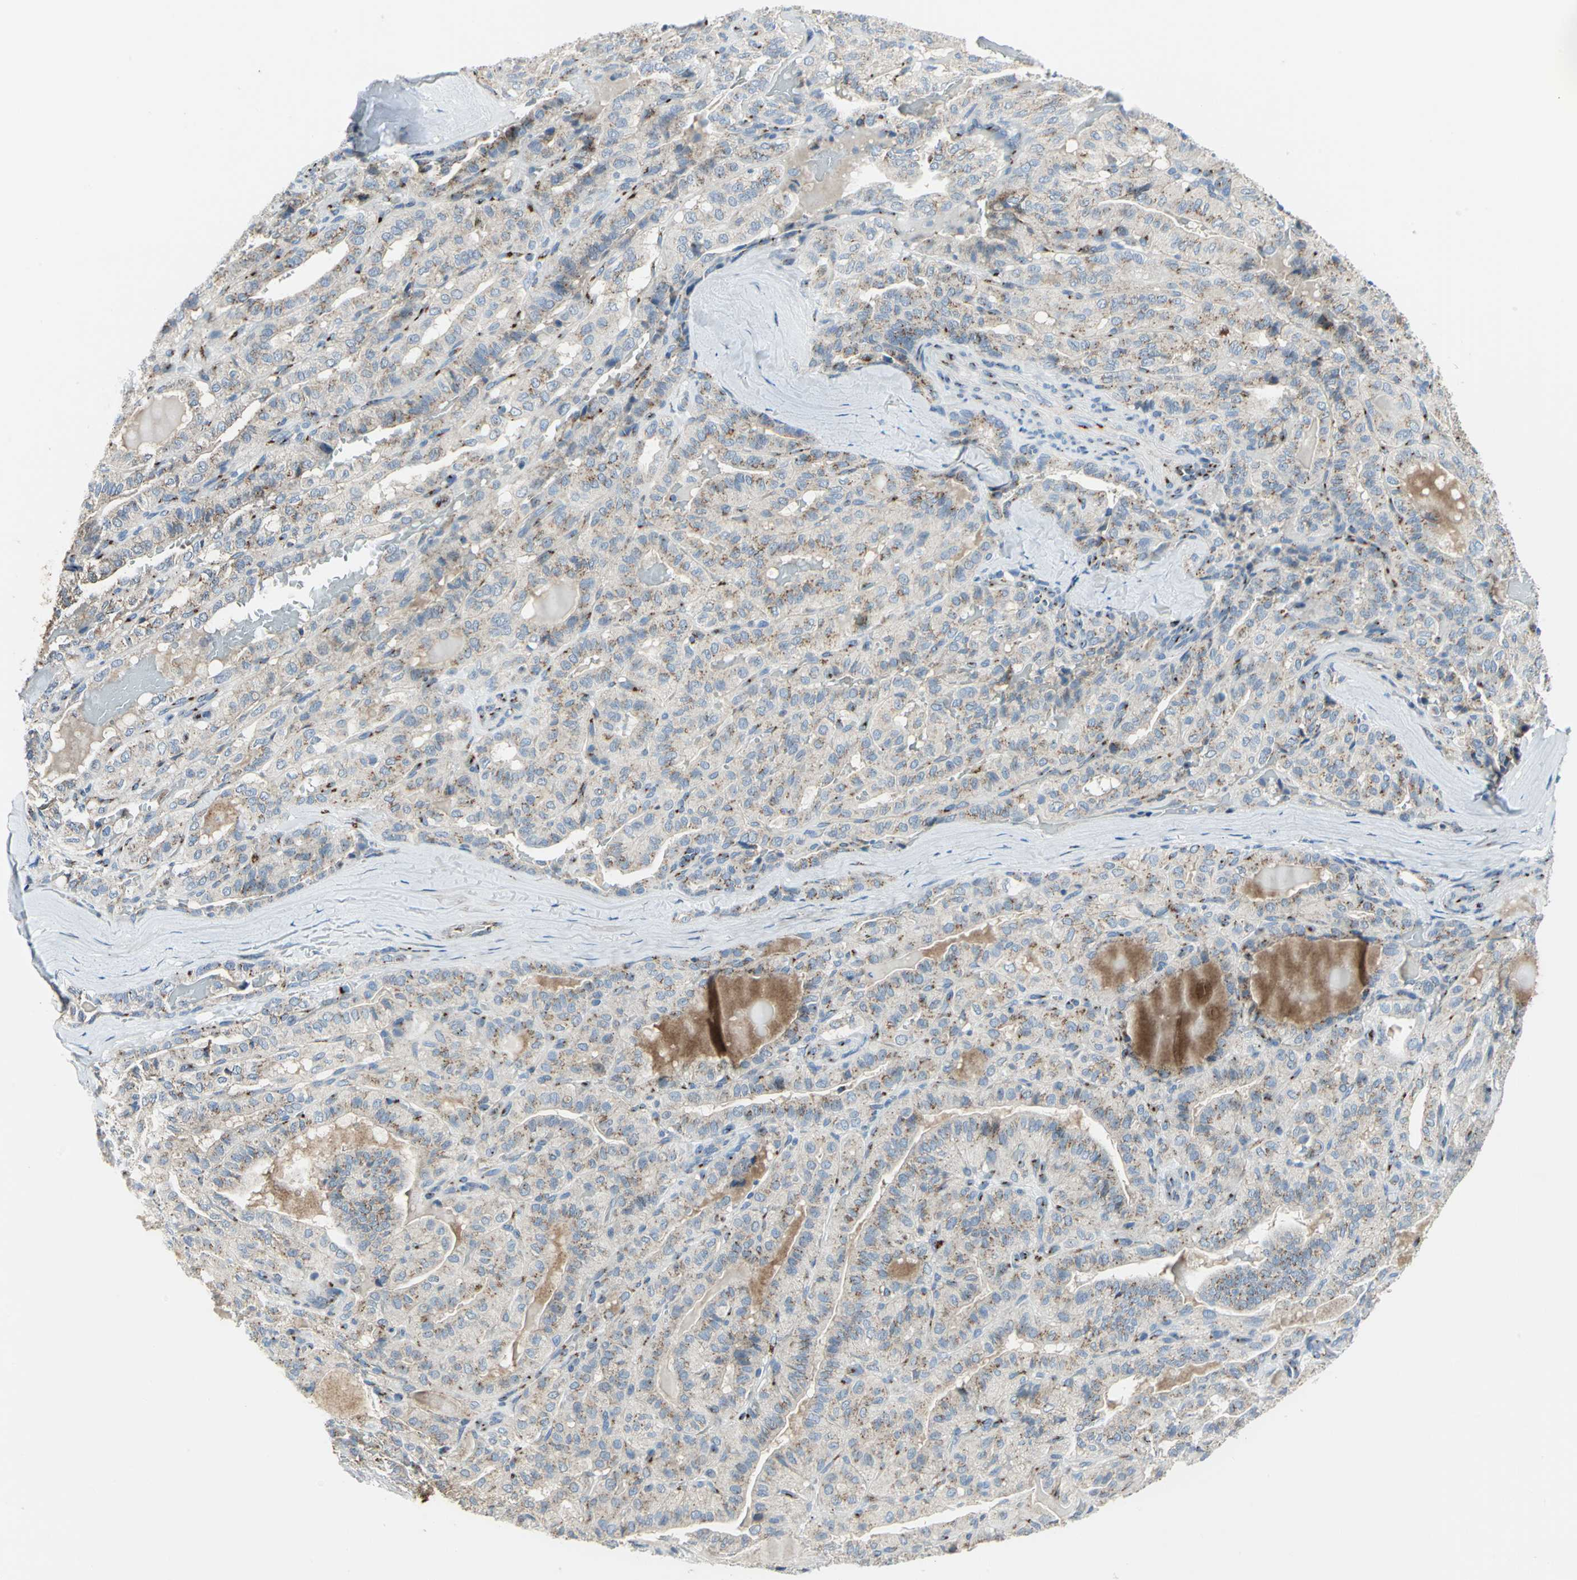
{"staining": {"intensity": "moderate", "quantity": ">75%", "location": "cytoplasmic/membranous"}, "tissue": "thyroid cancer", "cell_type": "Tumor cells", "image_type": "cancer", "snomed": [{"axis": "morphology", "description": "Papillary adenocarcinoma, NOS"}, {"axis": "topography", "description": "Thyroid gland"}], "caption": "IHC of thyroid cancer (papillary adenocarcinoma) exhibits medium levels of moderate cytoplasmic/membranous staining in approximately >75% of tumor cells.", "gene": "GPR3", "patient": {"sex": "male", "age": 77}}